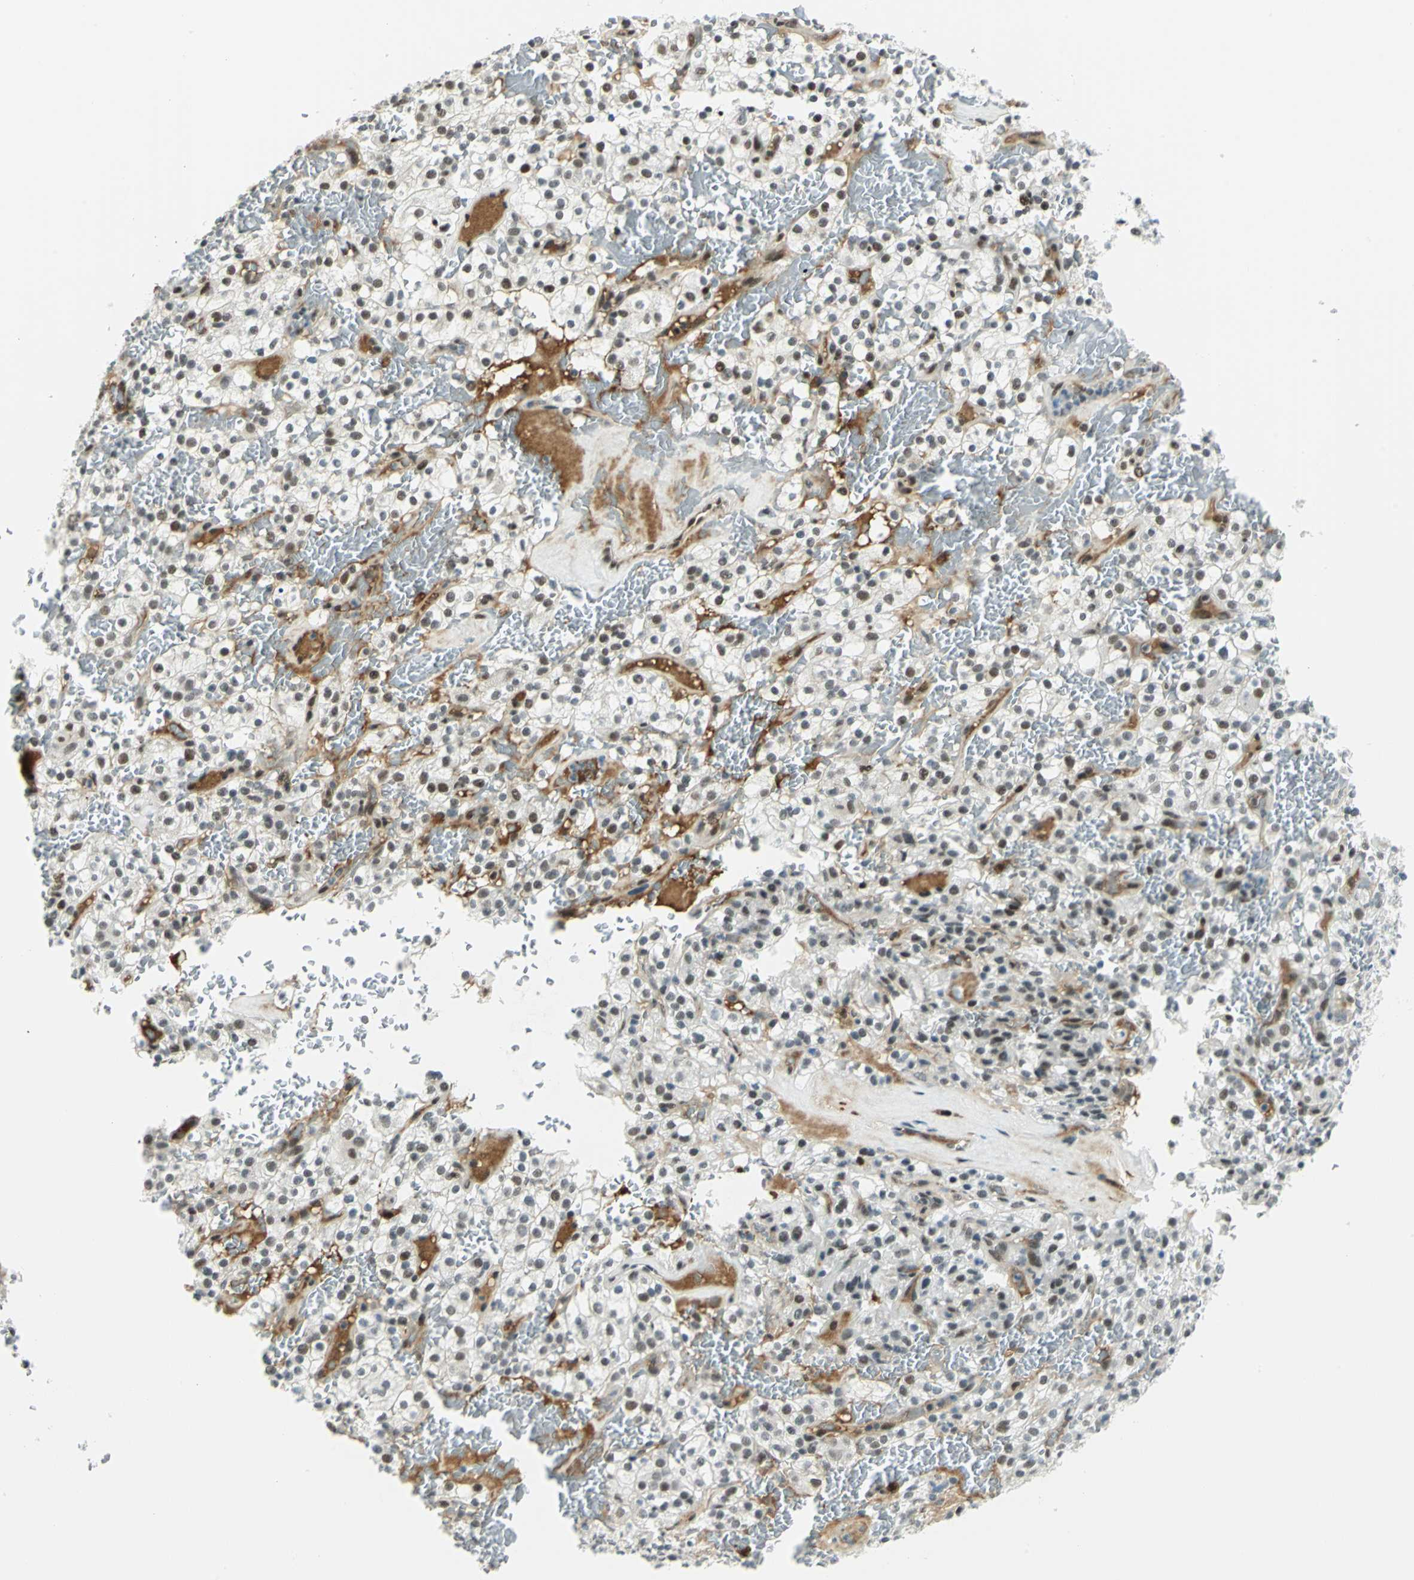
{"staining": {"intensity": "moderate", "quantity": "<25%", "location": "nuclear"}, "tissue": "renal cancer", "cell_type": "Tumor cells", "image_type": "cancer", "snomed": [{"axis": "morphology", "description": "Normal tissue, NOS"}, {"axis": "morphology", "description": "Adenocarcinoma, NOS"}, {"axis": "topography", "description": "Kidney"}], "caption": "Immunohistochemistry of human renal cancer exhibits low levels of moderate nuclear expression in approximately <25% of tumor cells.", "gene": "MTMR10", "patient": {"sex": "female", "age": 72}}